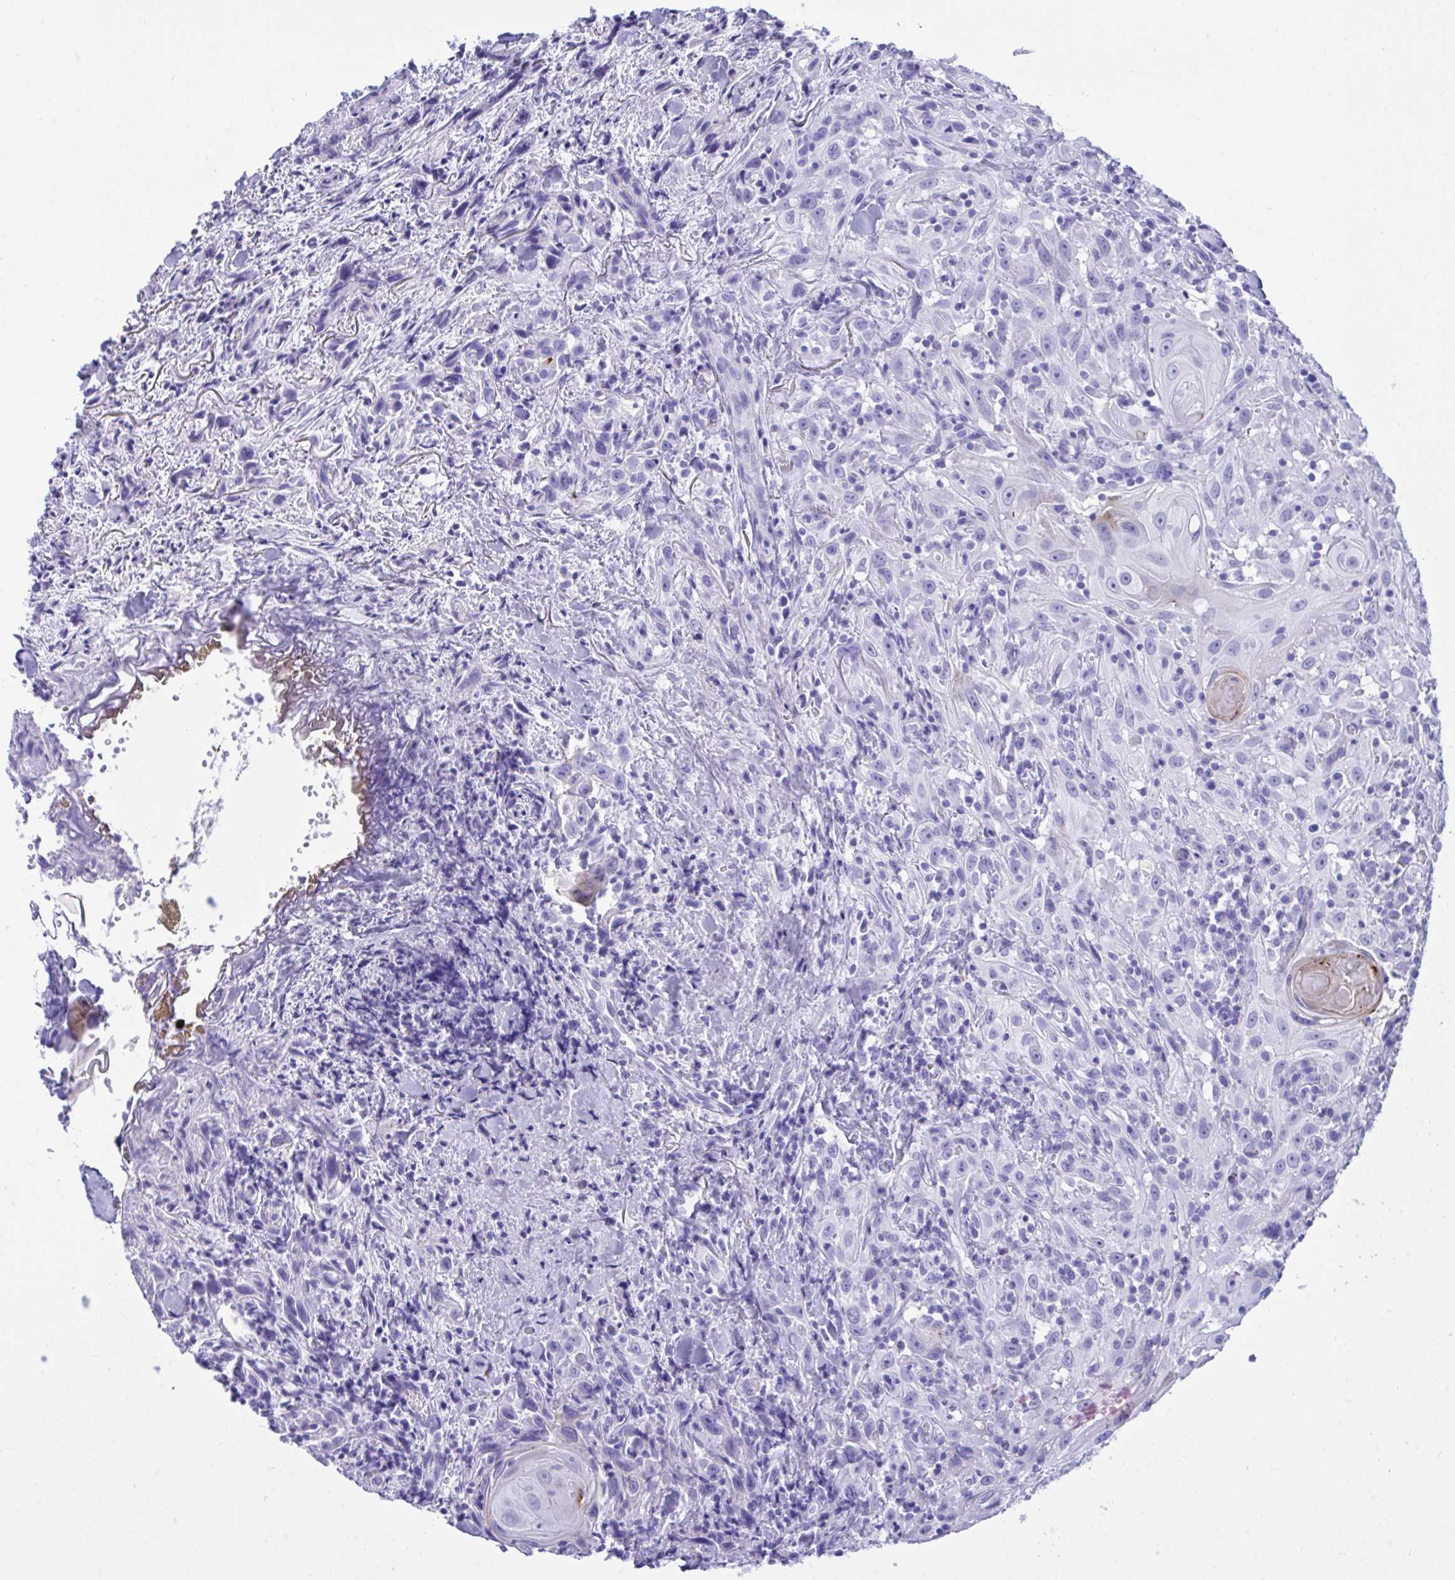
{"staining": {"intensity": "negative", "quantity": "none", "location": "none"}, "tissue": "head and neck cancer", "cell_type": "Tumor cells", "image_type": "cancer", "snomed": [{"axis": "morphology", "description": "Squamous cell carcinoma, NOS"}, {"axis": "topography", "description": "Head-Neck"}], "caption": "Immunohistochemistry histopathology image of human head and neck cancer stained for a protein (brown), which exhibits no expression in tumor cells. (DAB (3,3'-diaminobenzidine) immunohistochemistry (IHC) visualized using brightfield microscopy, high magnification).", "gene": "BEX5", "patient": {"sex": "female", "age": 95}}